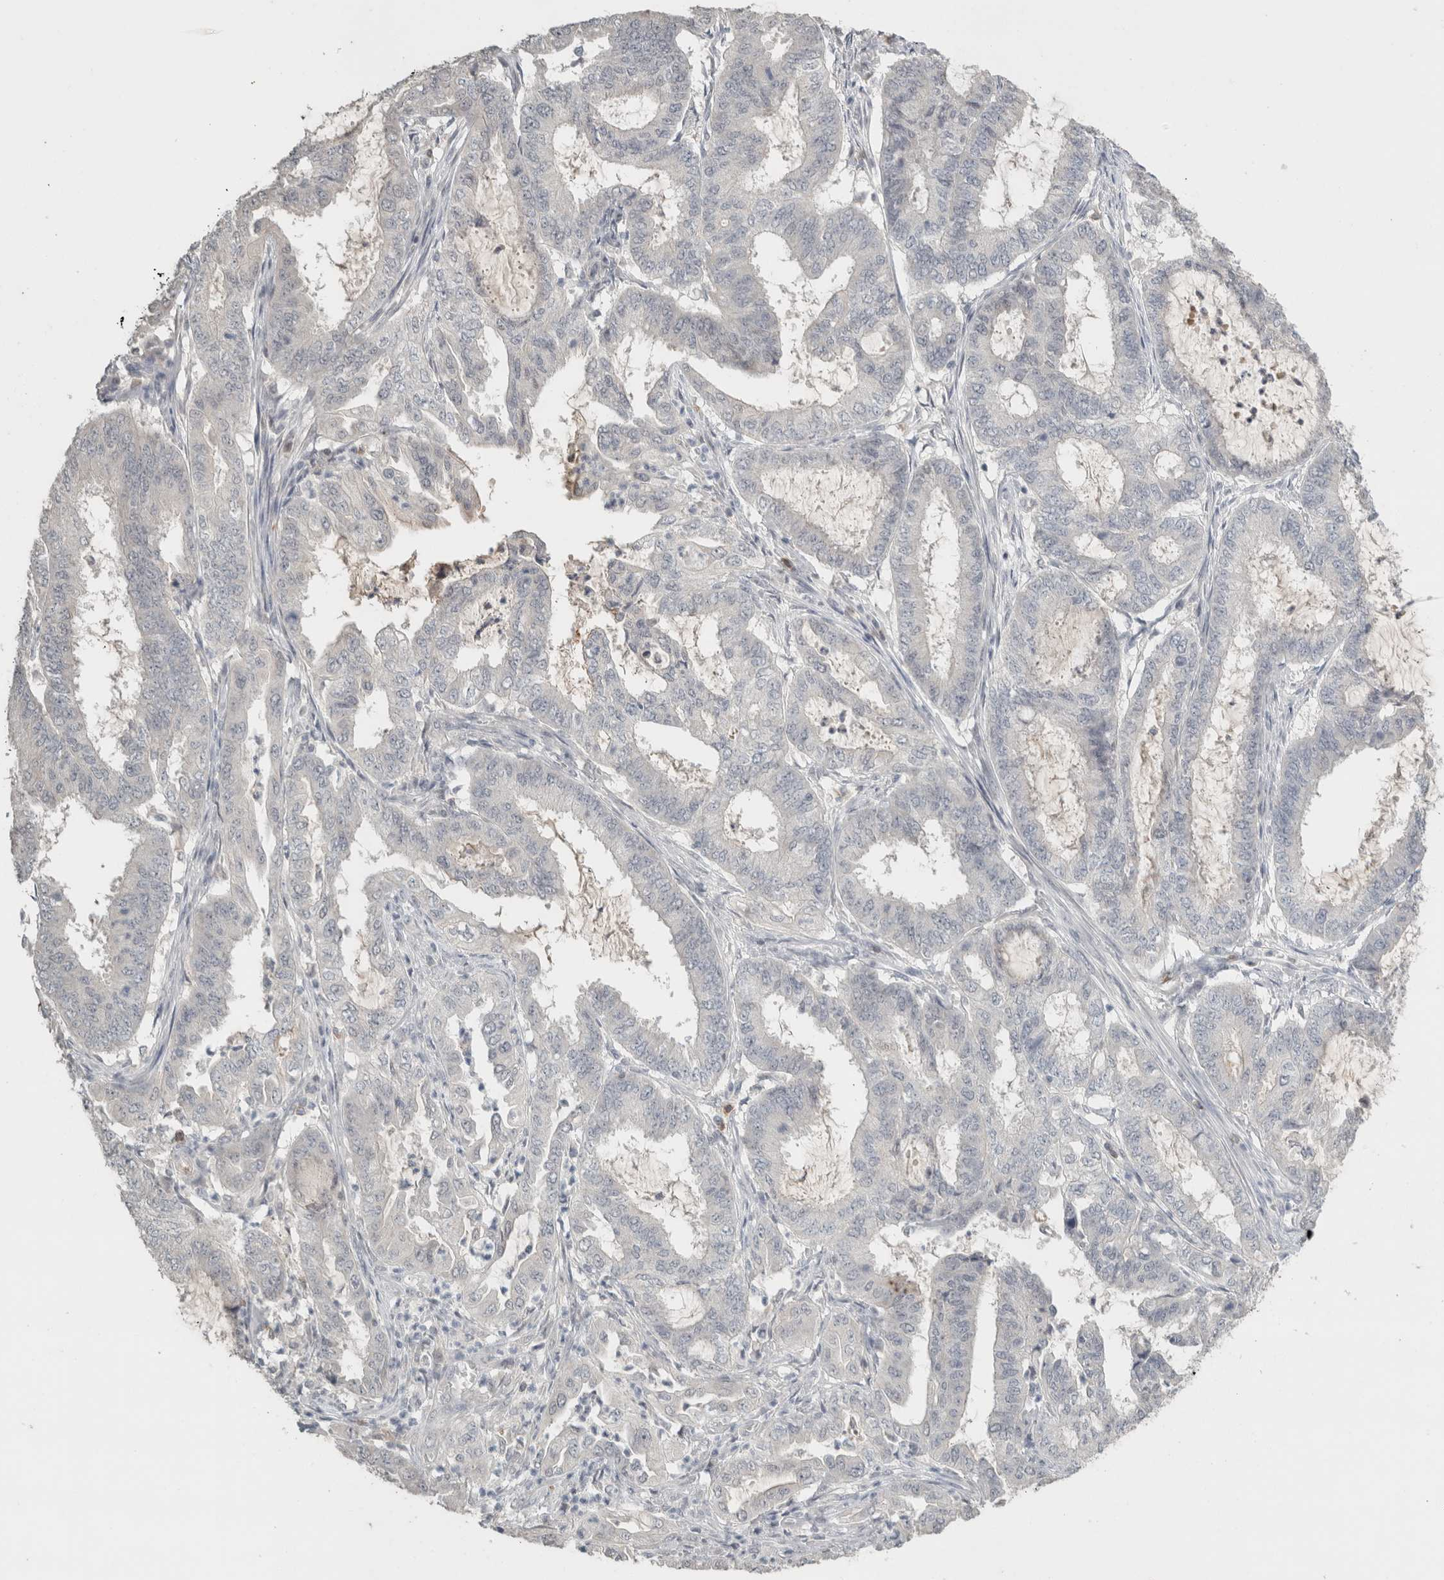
{"staining": {"intensity": "negative", "quantity": "none", "location": "none"}, "tissue": "endometrial cancer", "cell_type": "Tumor cells", "image_type": "cancer", "snomed": [{"axis": "morphology", "description": "Adenocarcinoma, NOS"}, {"axis": "topography", "description": "Endometrium"}], "caption": "A micrograph of human endometrial adenocarcinoma is negative for staining in tumor cells. (DAB (3,3'-diaminobenzidine) IHC visualized using brightfield microscopy, high magnification).", "gene": "TRAT1", "patient": {"sex": "female", "age": 51}}